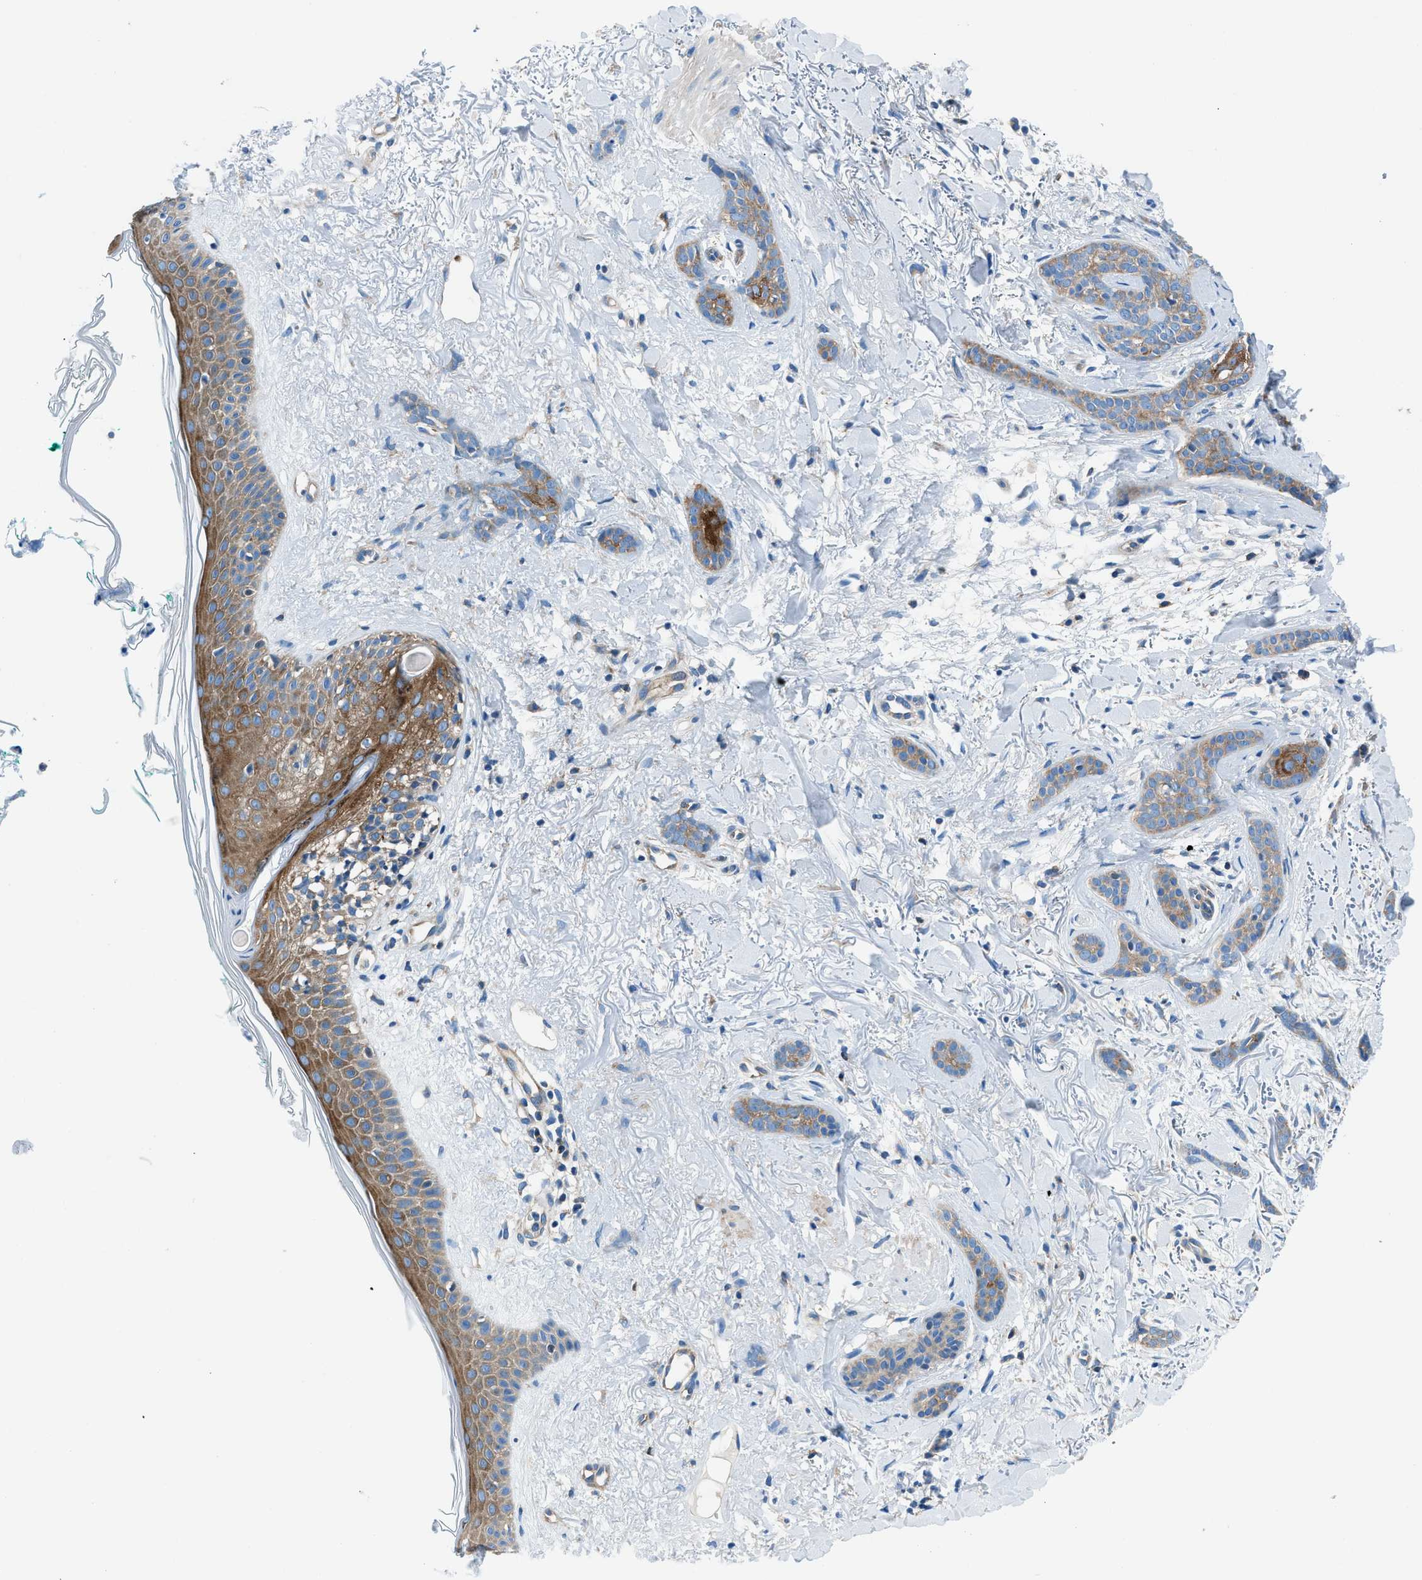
{"staining": {"intensity": "moderate", "quantity": "25%-75%", "location": "cytoplasmic/membranous"}, "tissue": "skin cancer", "cell_type": "Tumor cells", "image_type": "cancer", "snomed": [{"axis": "morphology", "description": "Basal cell carcinoma"}, {"axis": "morphology", "description": "Adnexal tumor, benign"}, {"axis": "topography", "description": "Skin"}], "caption": "DAB (3,3'-diaminobenzidine) immunohistochemical staining of human skin cancer (benign adnexal tumor) shows moderate cytoplasmic/membranous protein expression in about 25%-75% of tumor cells.", "gene": "SARS1", "patient": {"sex": "female", "age": 42}}